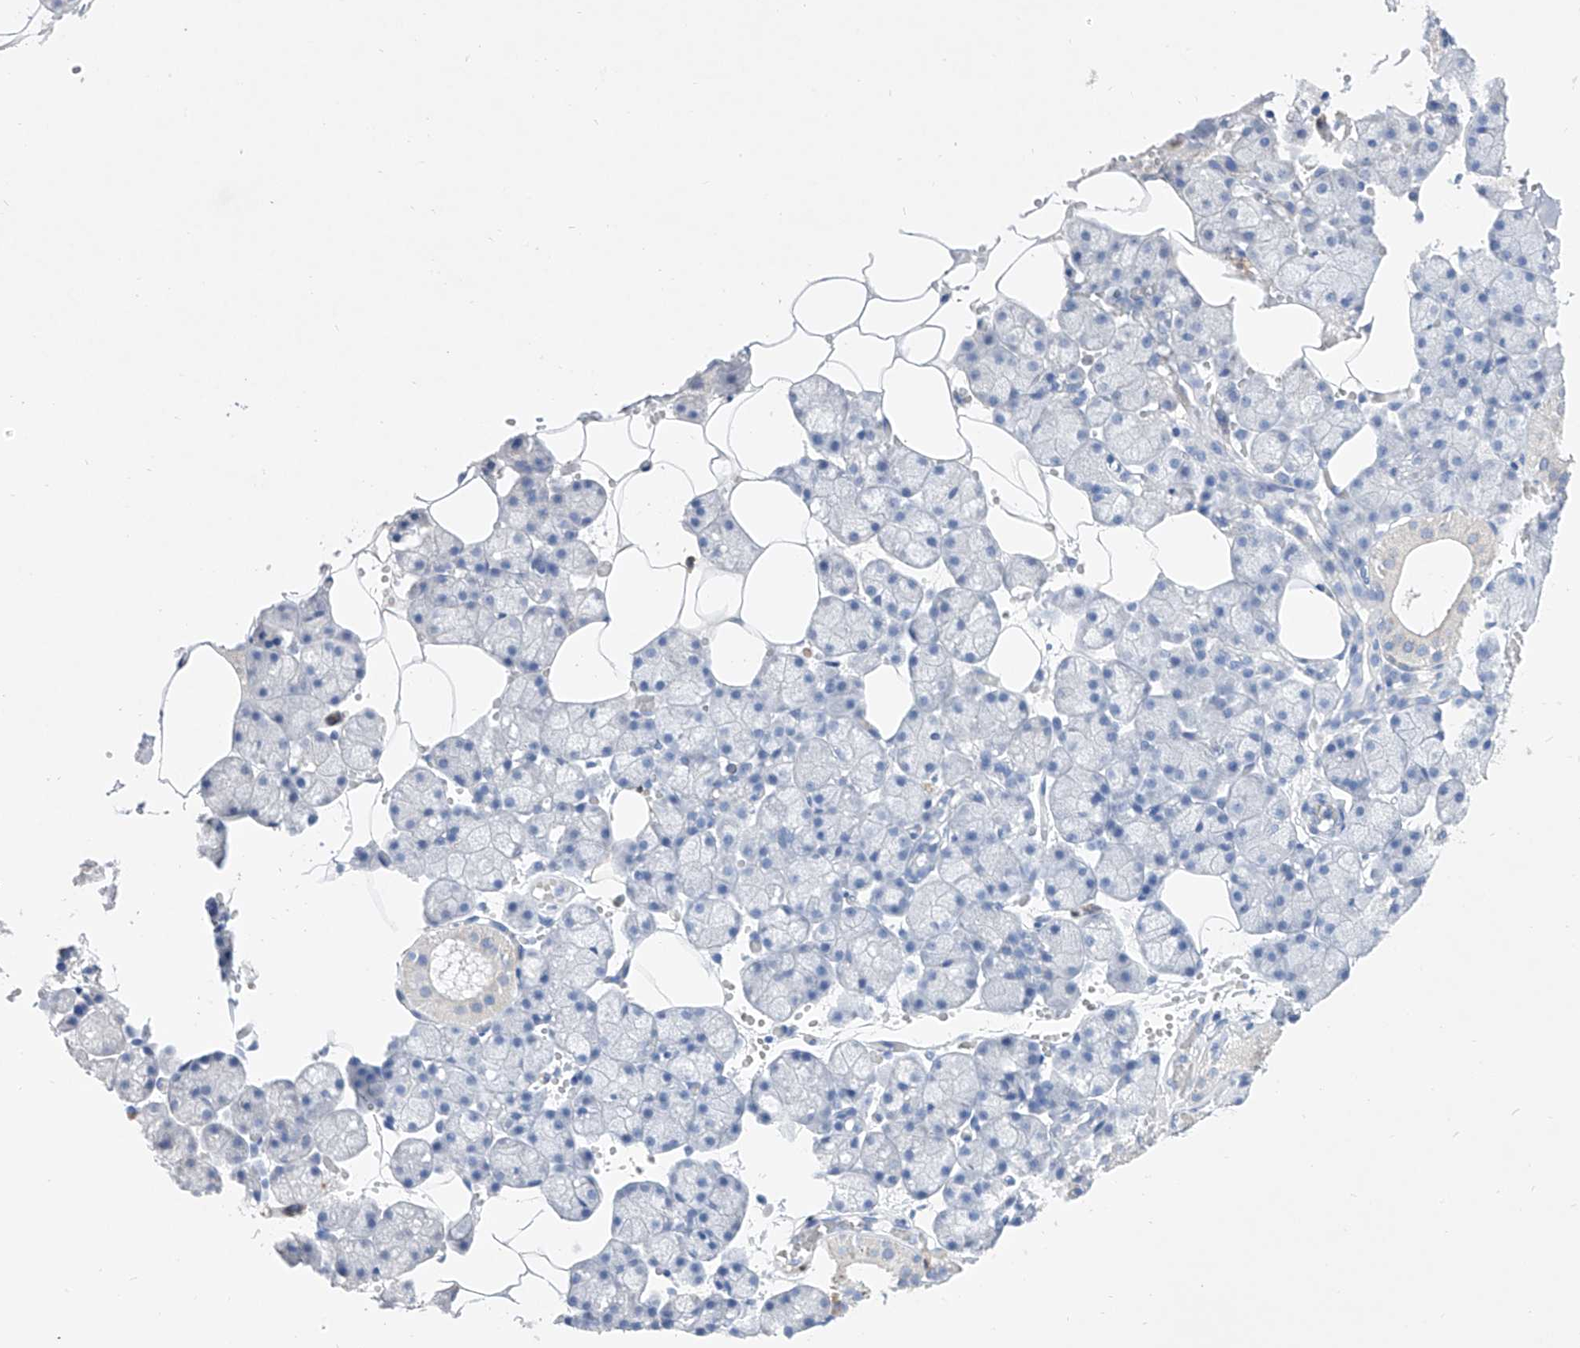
{"staining": {"intensity": "moderate", "quantity": "<25%", "location": "cytoplasmic/membranous"}, "tissue": "salivary gland", "cell_type": "Glandular cells", "image_type": "normal", "snomed": [{"axis": "morphology", "description": "Normal tissue, NOS"}, {"axis": "topography", "description": "Salivary gland"}], "caption": "IHC of normal salivary gland demonstrates low levels of moderate cytoplasmic/membranous staining in approximately <25% of glandular cells.", "gene": "TM7SF2", "patient": {"sex": "male", "age": 62}}